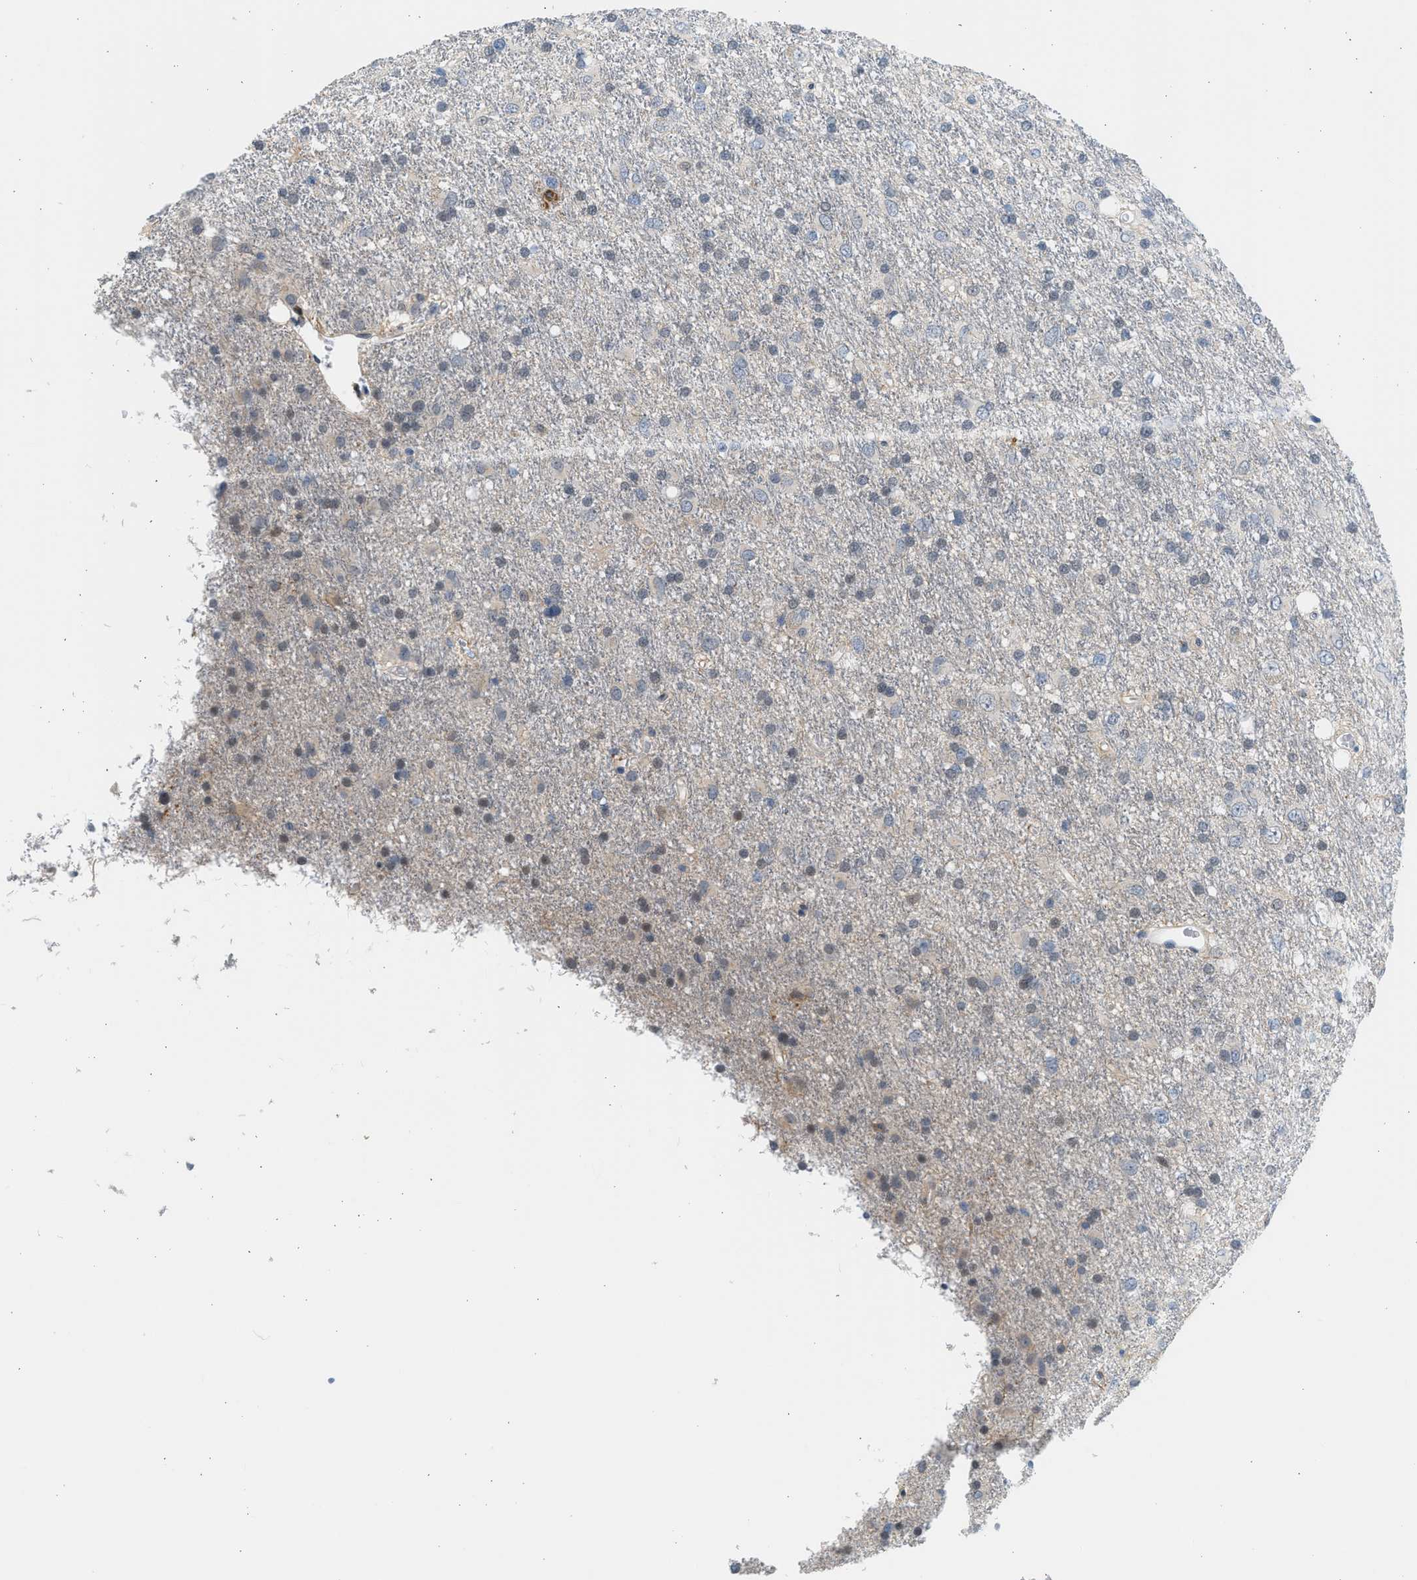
{"staining": {"intensity": "weak", "quantity": "<25%", "location": "nuclear"}, "tissue": "glioma", "cell_type": "Tumor cells", "image_type": "cancer", "snomed": [{"axis": "morphology", "description": "Glioma, malignant, Low grade"}, {"axis": "topography", "description": "Brain"}], "caption": "A photomicrograph of glioma stained for a protein shows no brown staining in tumor cells. (DAB (3,3'-diaminobenzidine) immunohistochemistry visualized using brightfield microscopy, high magnification).", "gene": "HIPK1", "patient": {"sex": "male", "age": 77}}